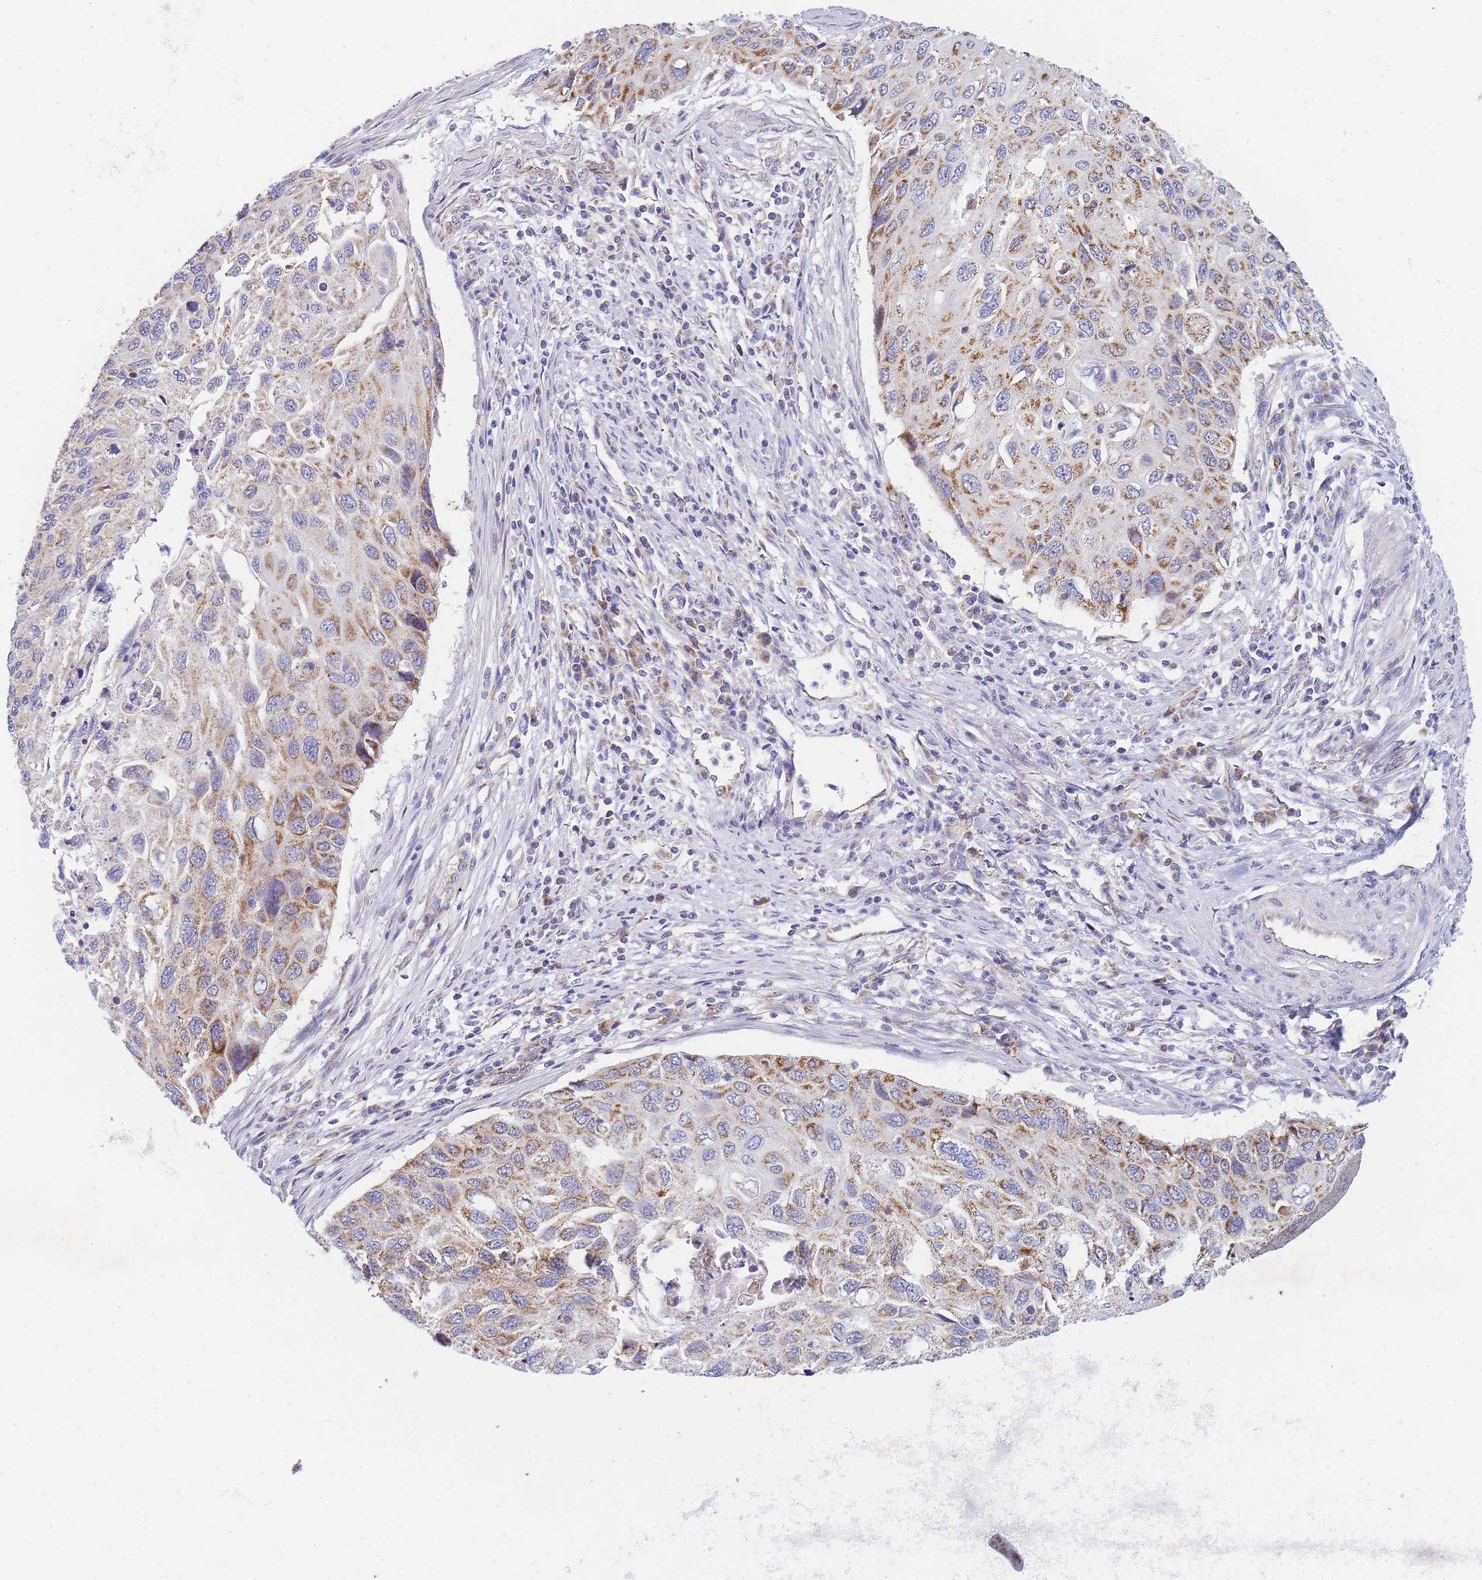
{"staining": {"intensity": "moderate", "quantity": "25%-75%", "location": "cytoplasmic/membranous"}, "tissue": "cervical cancer", "cell_type": "Tumor cells", "image_type": "cancer", "snomed": [{"axis": "morphology", "description": "Squamous cell carcinoma, NOS"}, {"axis": "topography", "description": "Cervix"}], "caption": "A photomicrograph of human cervical cancer stained for a protein displays moderate cytoplasmic/membranous brown staining in tumor cells.", "gene": "MRPS11", "patient": {"sex": "female", "age": 70}}